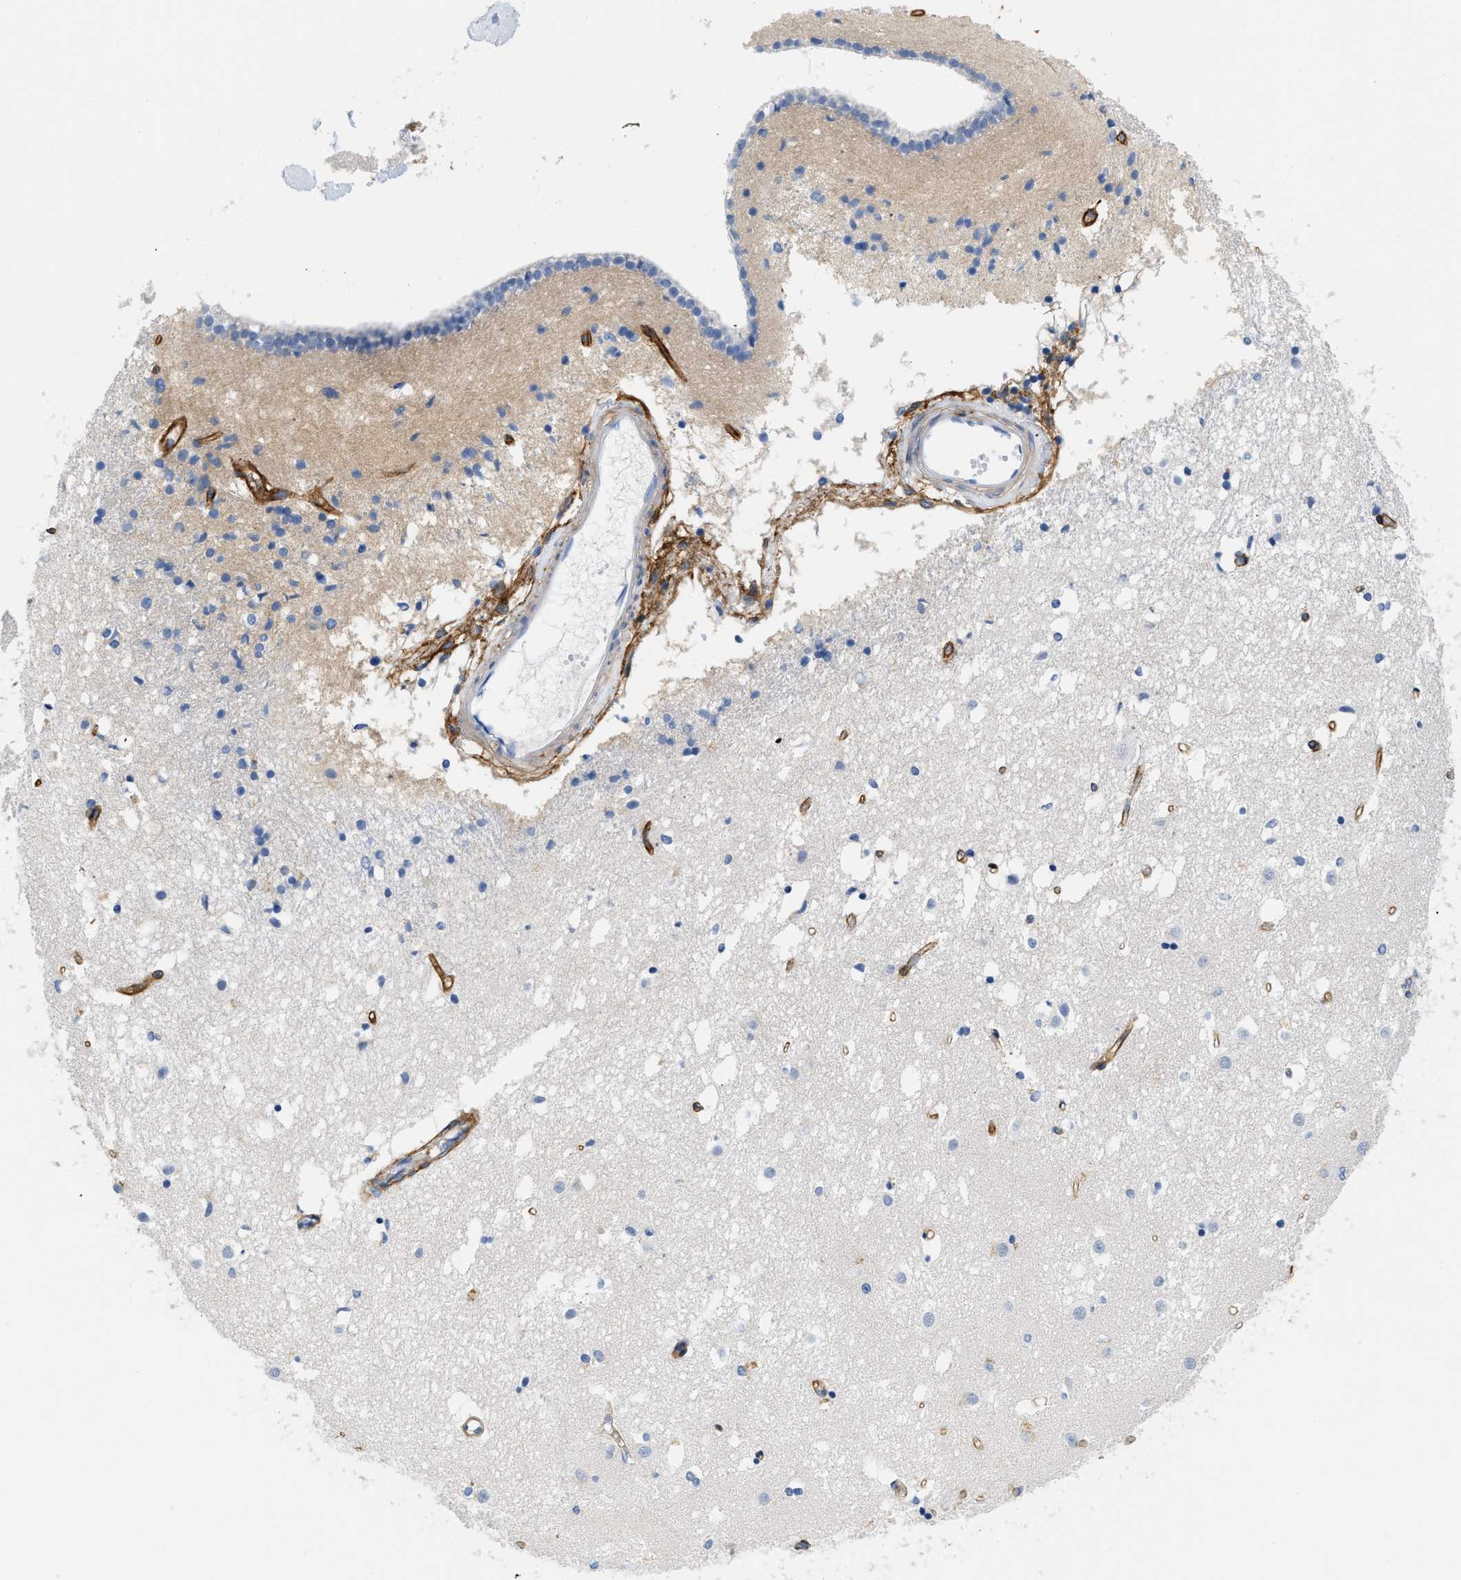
{"staining": {"intensity": "negative", "quantity": "none", "location": "none"}, "tissue": "caudate", "cell_type": "Glial cells", "image_type": "normal", "snomed": [{"axis": "morphology", "description": "Normal tissue, NOS"}, {"axis": "topography", "description": "Lateral ventricle wall"}], "caption": "This is an IHC photomicrograph of unremarkable caudate. There is no staining in glial cells.", "gene": "PDGFRB", "patient": {"sex": "male", "age": 45}}